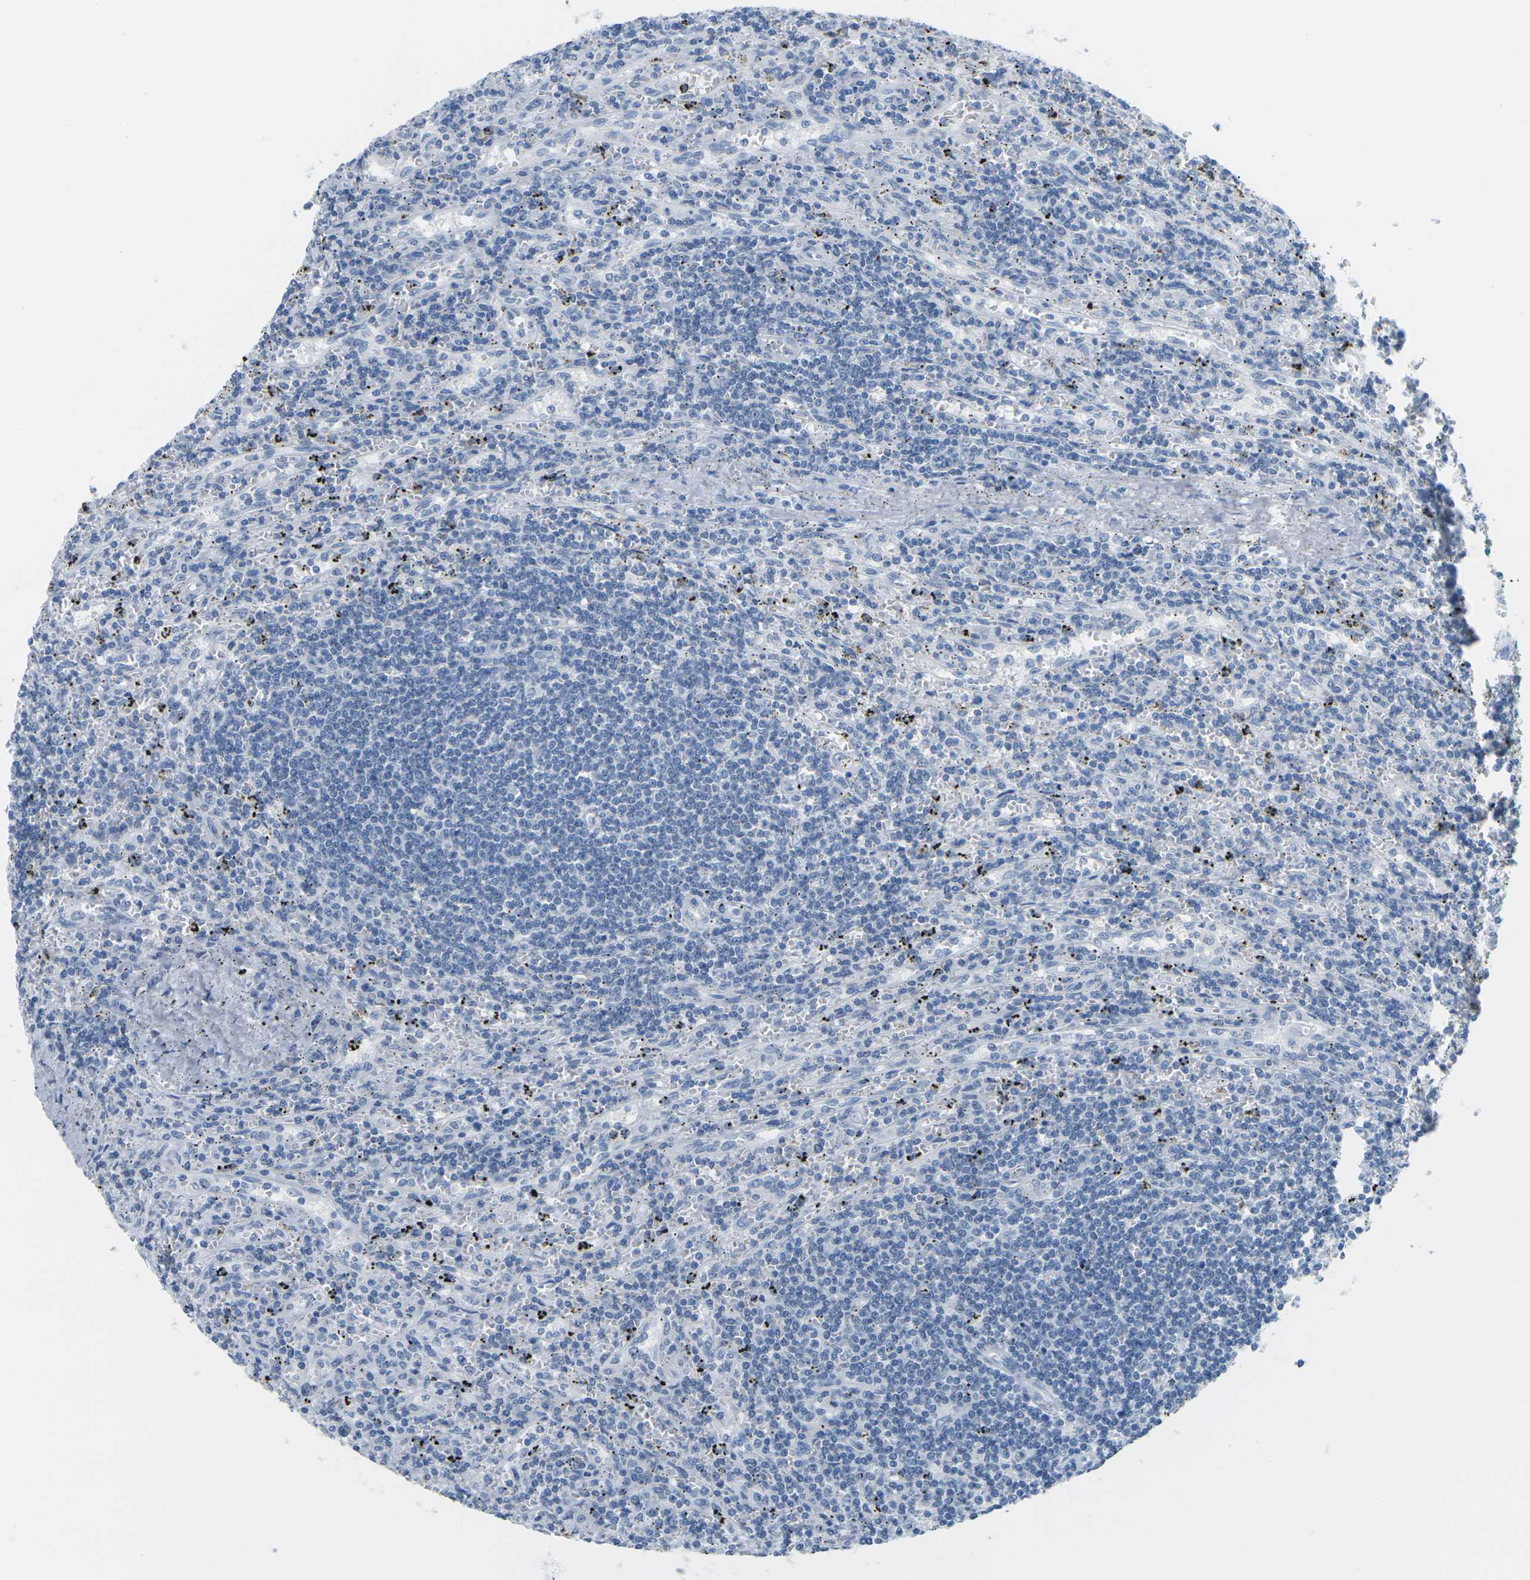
{"staining": {"intensity": "negative", "quantity": "none", "location": "none"}, "tissue": "lymphoma", "cell_type": "Tumor cells", "image_type": "cancer", "snomed": [{"axis": "morphology", "description": "Malignant lymphoma, non-Hodgkin's type, Low grade"}, {"axis": "topography", "description": "Spleen"}], "caption": "Tumor cells show no significant protein staining in lymphoma. (DAB (3,3'-diaminobenzidine) immunohistochemistry (IHC), high magnification).", "gene": "CTAG1A", "patient": {"sex": "male", "age": 76}}